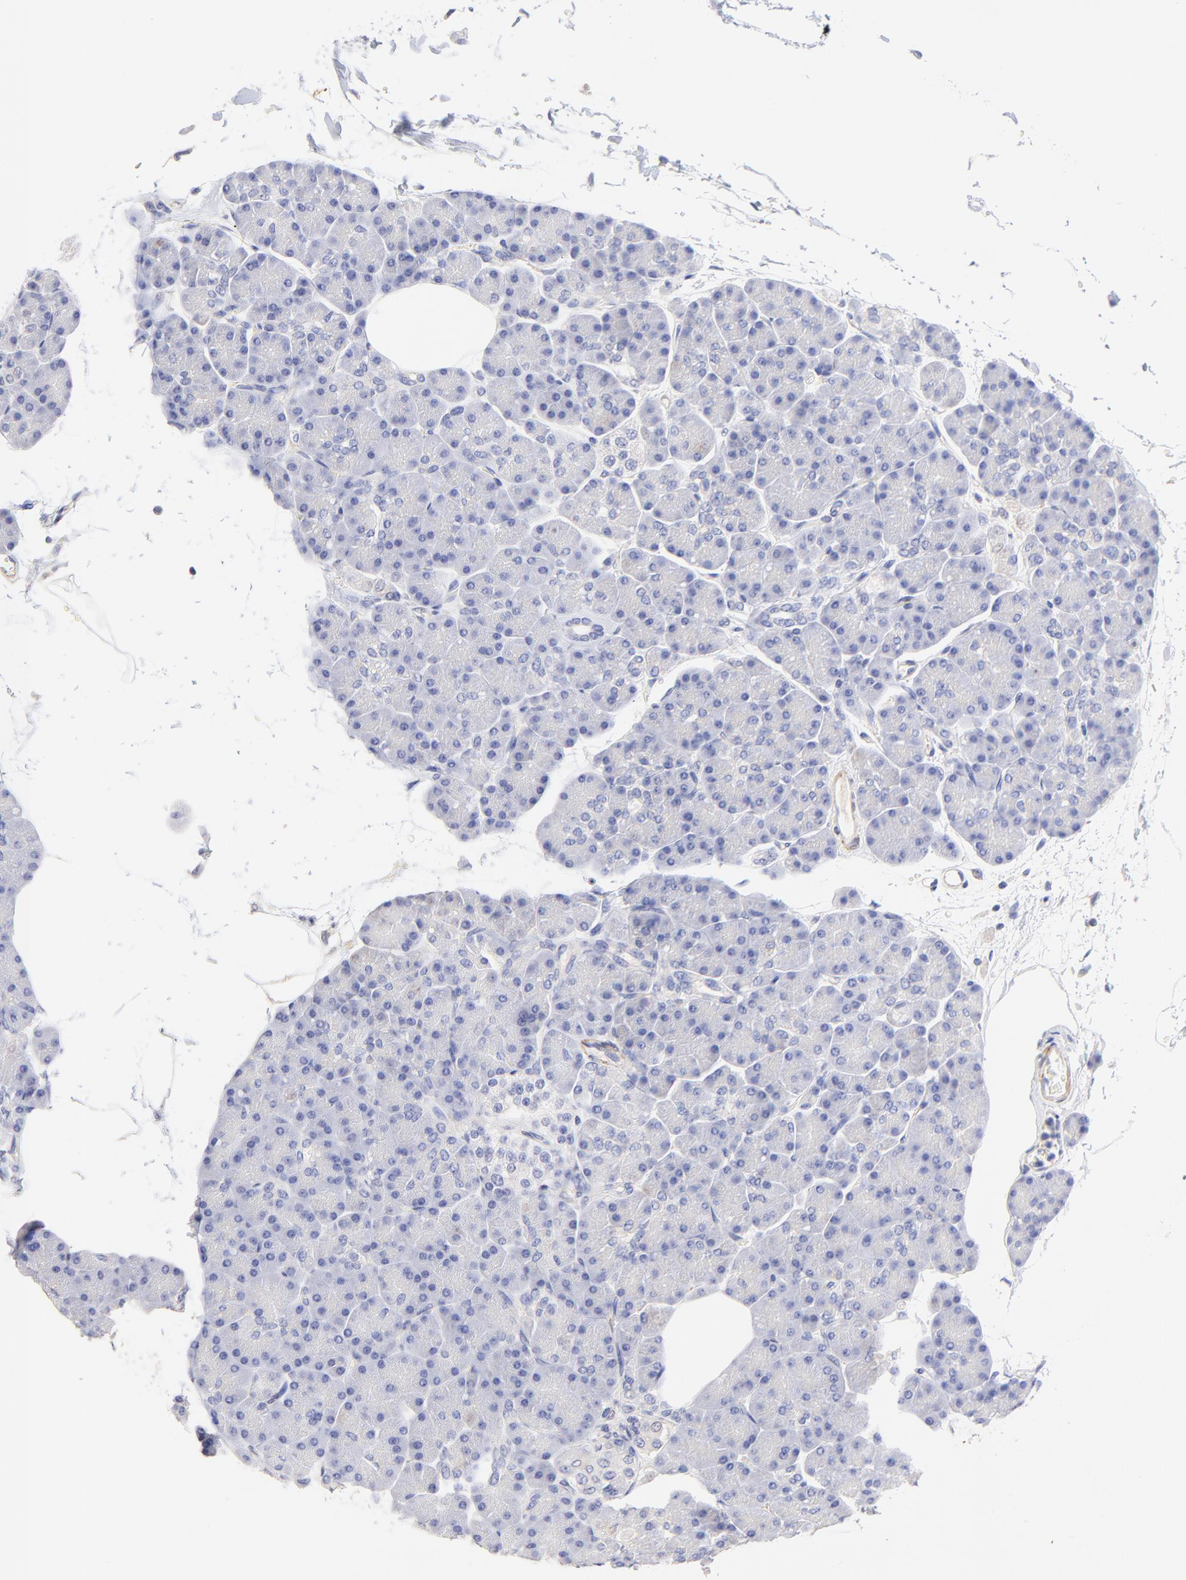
{"staining": {"intensity": "negative", "quantity": "none", "location": "none"}, "tissue": "pancreas", "cell_type": "Exocrine glandular cells", "image_type": "normal", "snomed": [{"axis": "morphology", "description": "Normal tissue, NOS"}, {"axis": "topography", "description": "Pancreas"}], "caption": "High magnification brightfield microscopy of benign pancreas stained with DAB (3,3'-diaminobenzidine) (brown) and counterstained with hematoxylin (blue): exocrine glandular cells show no significant staining. Brightfield microscopy of immunohistochemistry (IHC) stained with DAB (brown) and hematoxylin (blue), captured at high magnification.", "gene": "ACTRT1", "patient": {"sex": "female", "age": 43}}